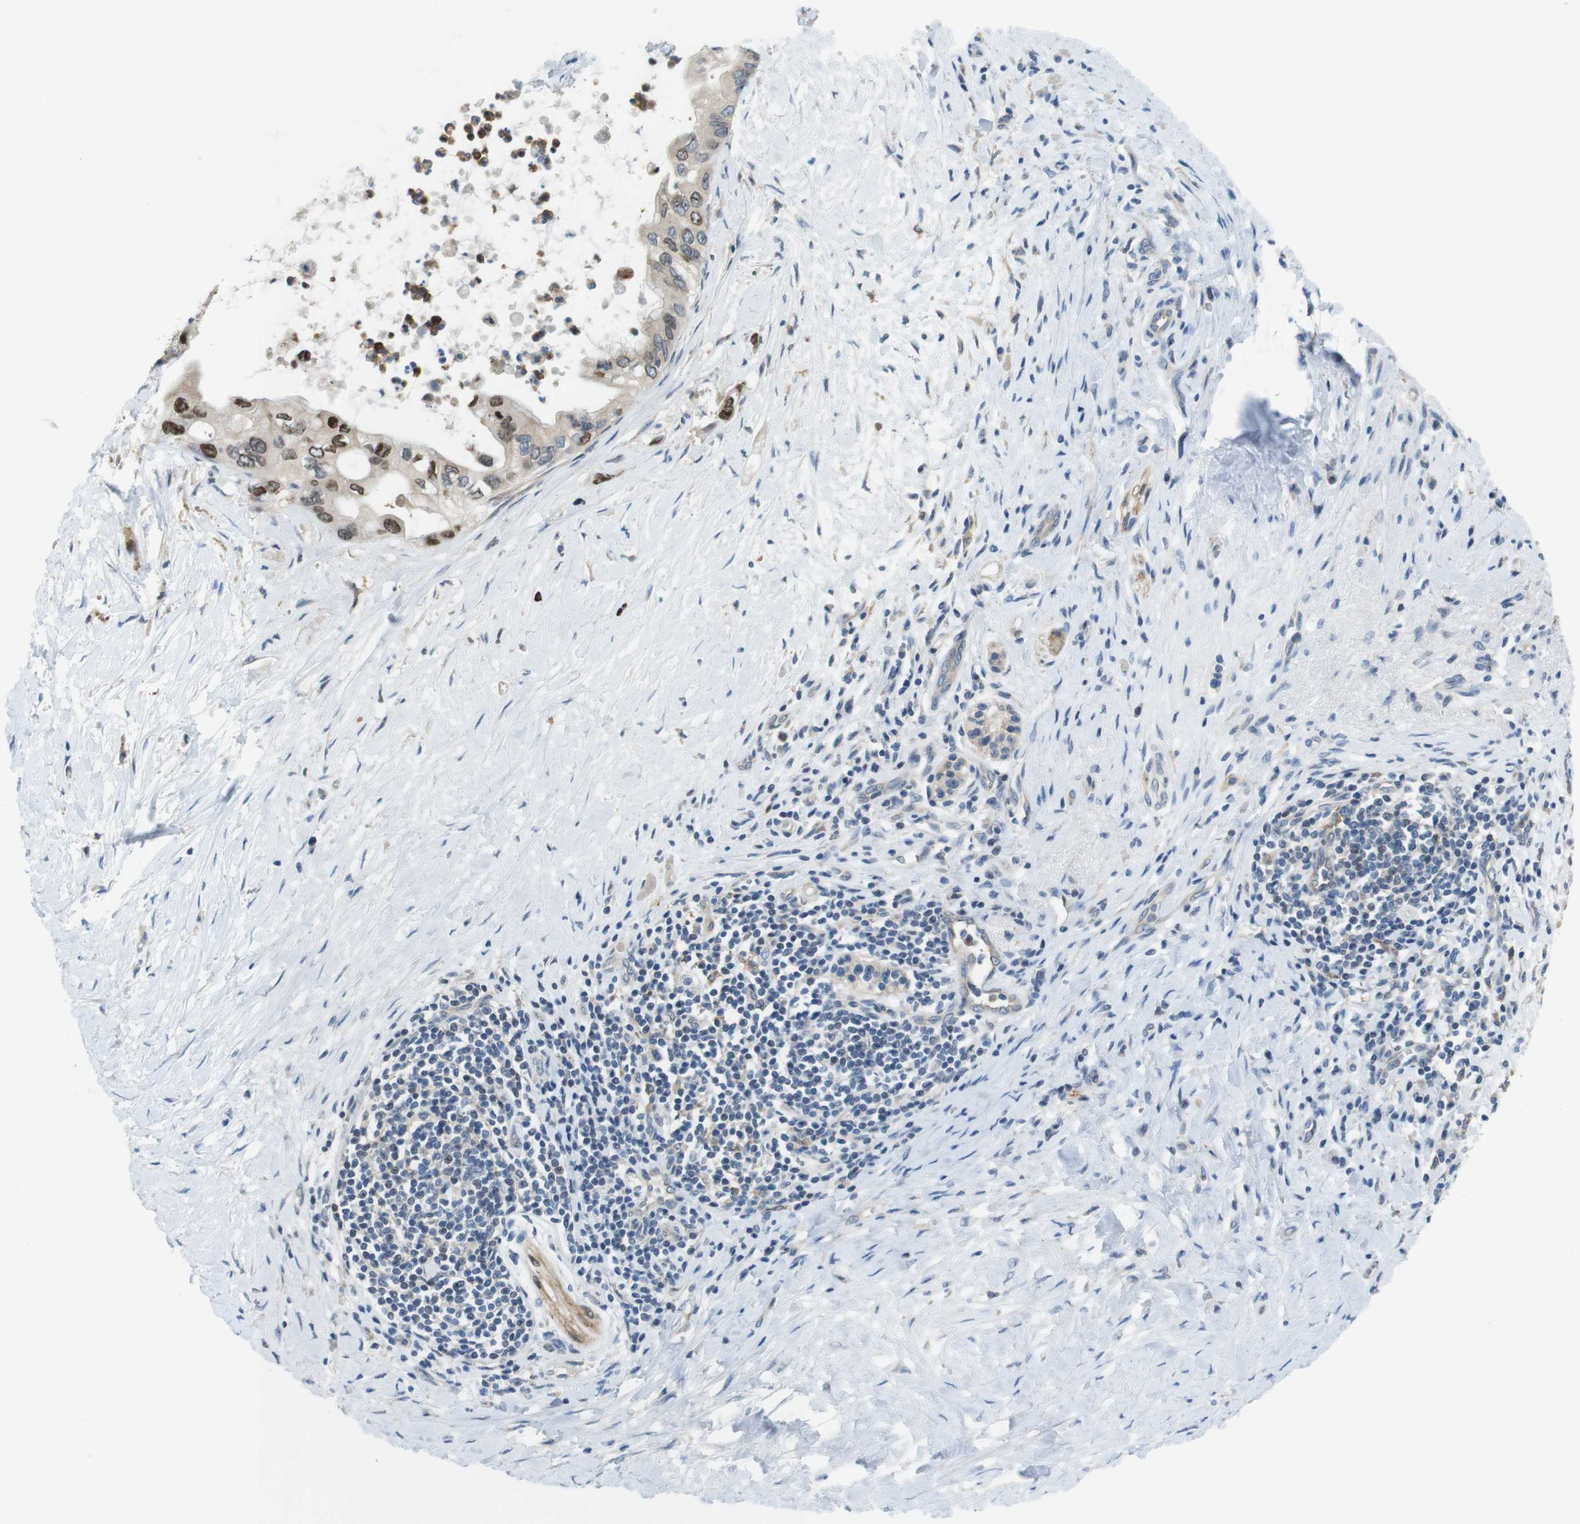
{"staining": {"intensity": "moderate", "quantity": "25%-75%", "location": "cytoplasmic/membranous,nuclear"}, "tissue": "pancreatic cancer", "cell_type": "Tumor cells", "image_type": "cancer", "snomed": [{"axis": "morphology", "description": "Adenocarcinoma, NOS"}, {"axis": "topography", "description": "Pancreas"}], "caption": "DAB (3,3'-diaminobenzidine) immunohistochemical staining of human pancreatic adenocarcinoma displays moderate cytoplasmic/membranous and nuclear protein staining in approximately 25%-75% of tumor cells.", "gene": "PCDH10", "patient": {"sex": "male", "age": 55}}